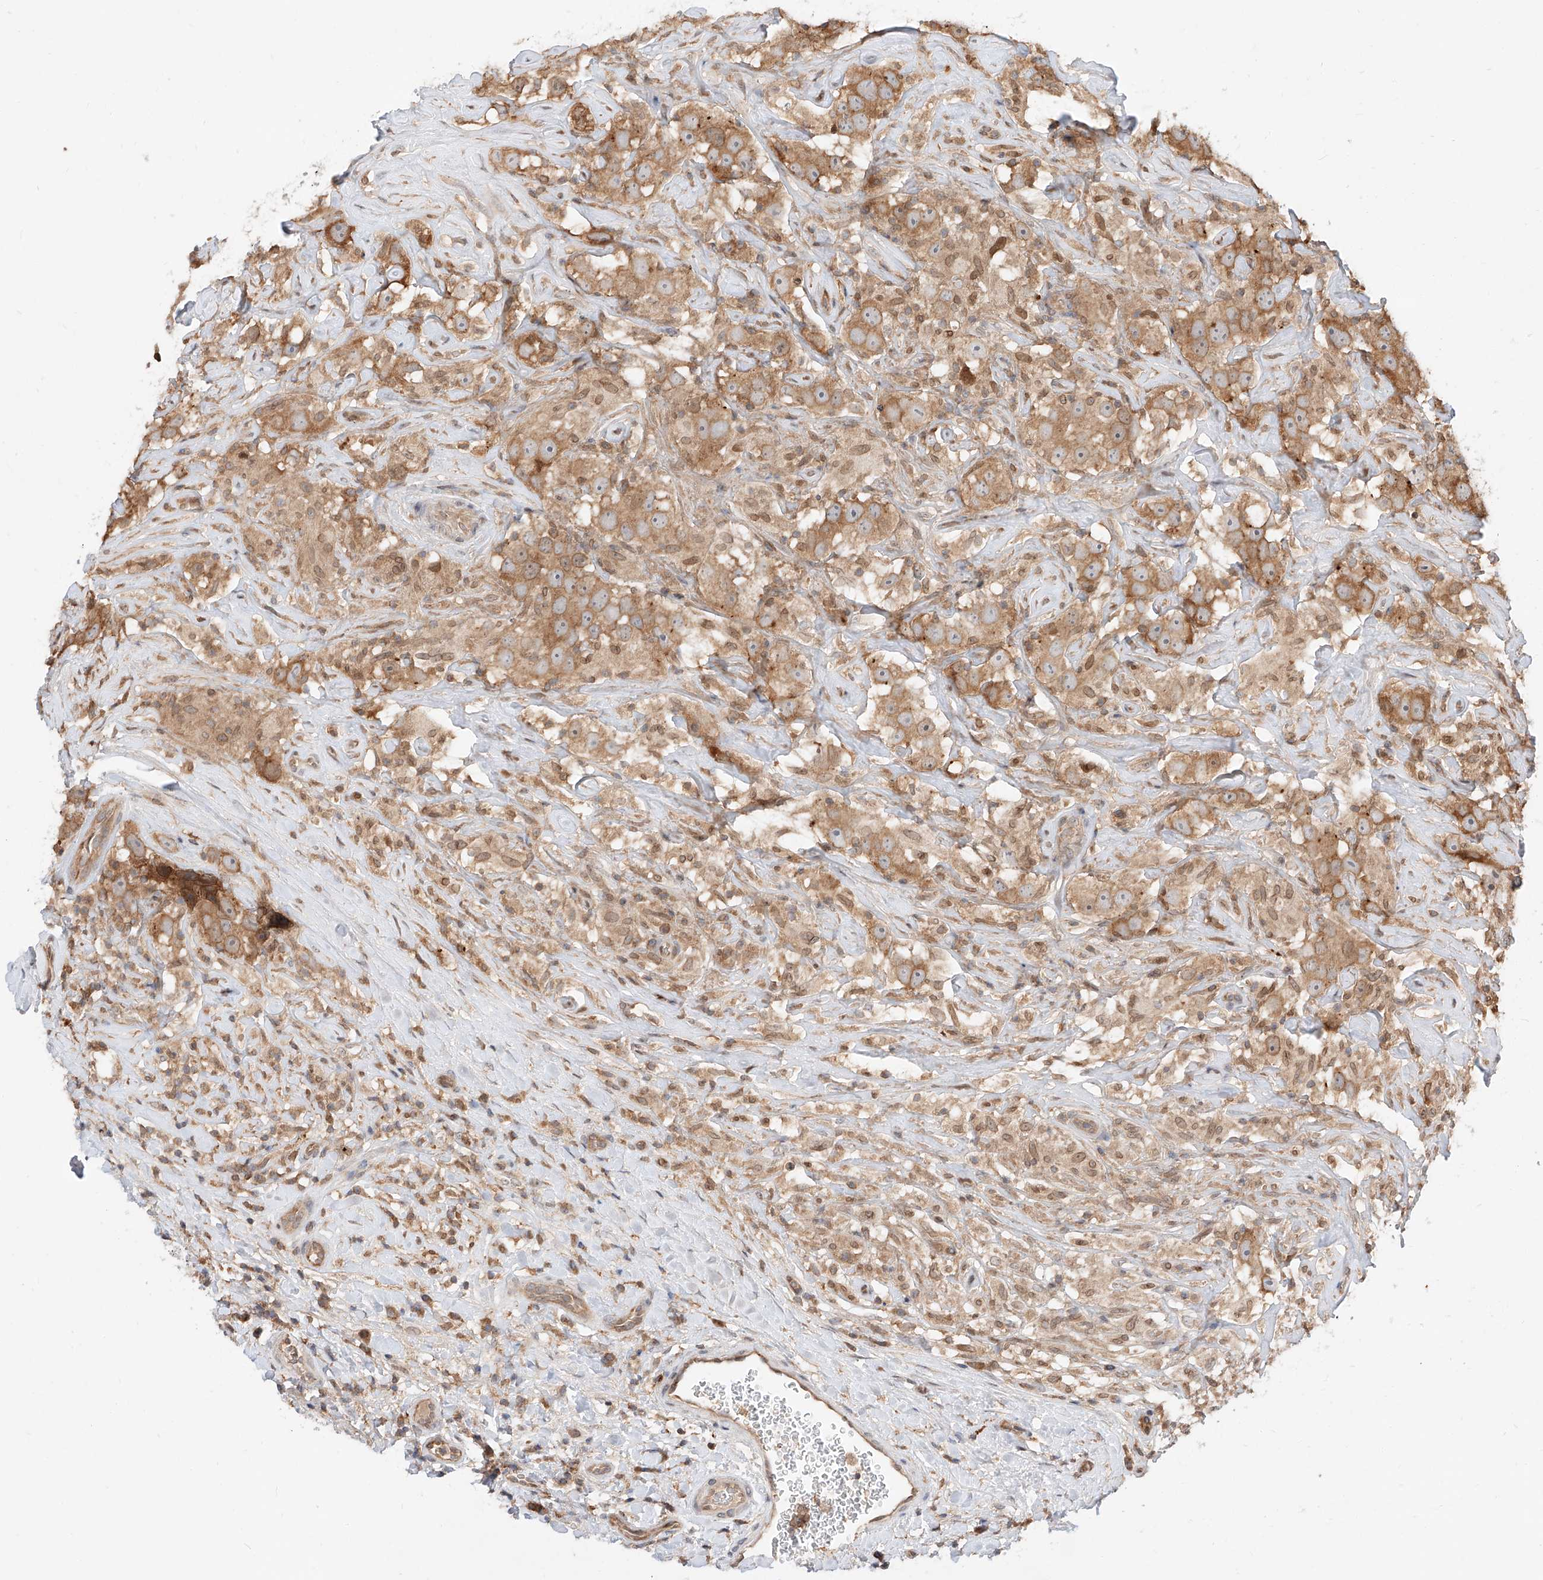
{"staining": {"intensity": "moderate", "quantity": ">75%", "location": "cytoplasmic/membranous"}, "tissue": "testis cancer", "cell_type": "Tumor cells", "image_type": "cancer", "snomed": [{"axis": "morphology", "description": "Seminoma, NOS"}, {"axis": "topography", "description": "Testis"}], "caption": "Tumor cells display medium levels of moderate cytoplasmic/membranous expression in approximately >75% of cells in testis cancer.", "gene": "DIRAS3", "patient": {"sex": "male", "age": 49}}